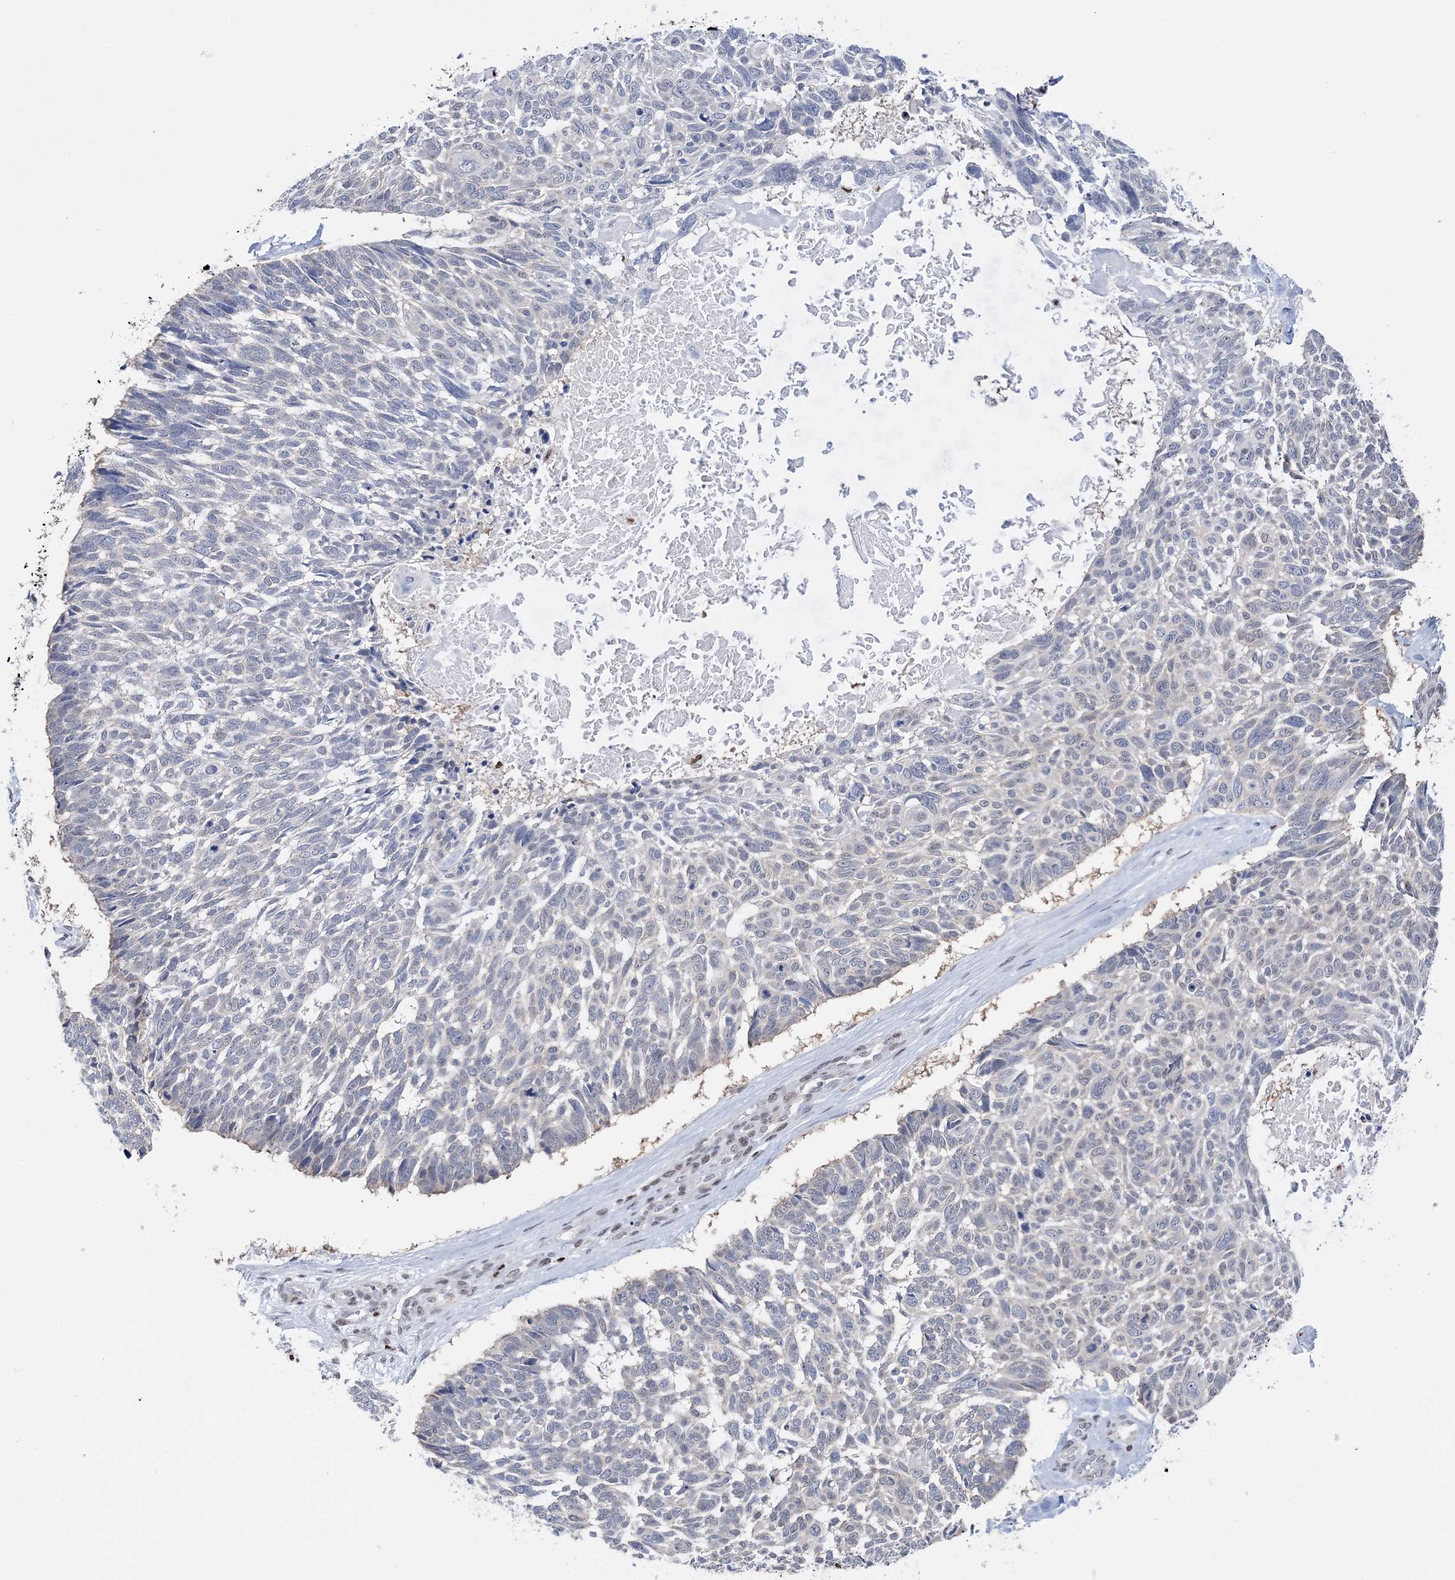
{"staining": {"intensity": "negative", "quantity": "none", "location": "none"}, "tissue": "skin cancer", "cell_type": "Tumor cells", "image_type": "cancer", "snomed": [{"axis": "morphology", "description": "Basal cell carcinoma"}, {"axis": "topography", "description": "Skin"}], "caption": "Basal cell carcinoma (skin) was stained to show a protein in brown. There is no significant expression in tumor cells. (DAB (3,3'-diaminobenzidine) immunohistochemistry (IHC), high magnification).", "gene": "NIT2", "patient": {"sex": "male", "age": 88}}